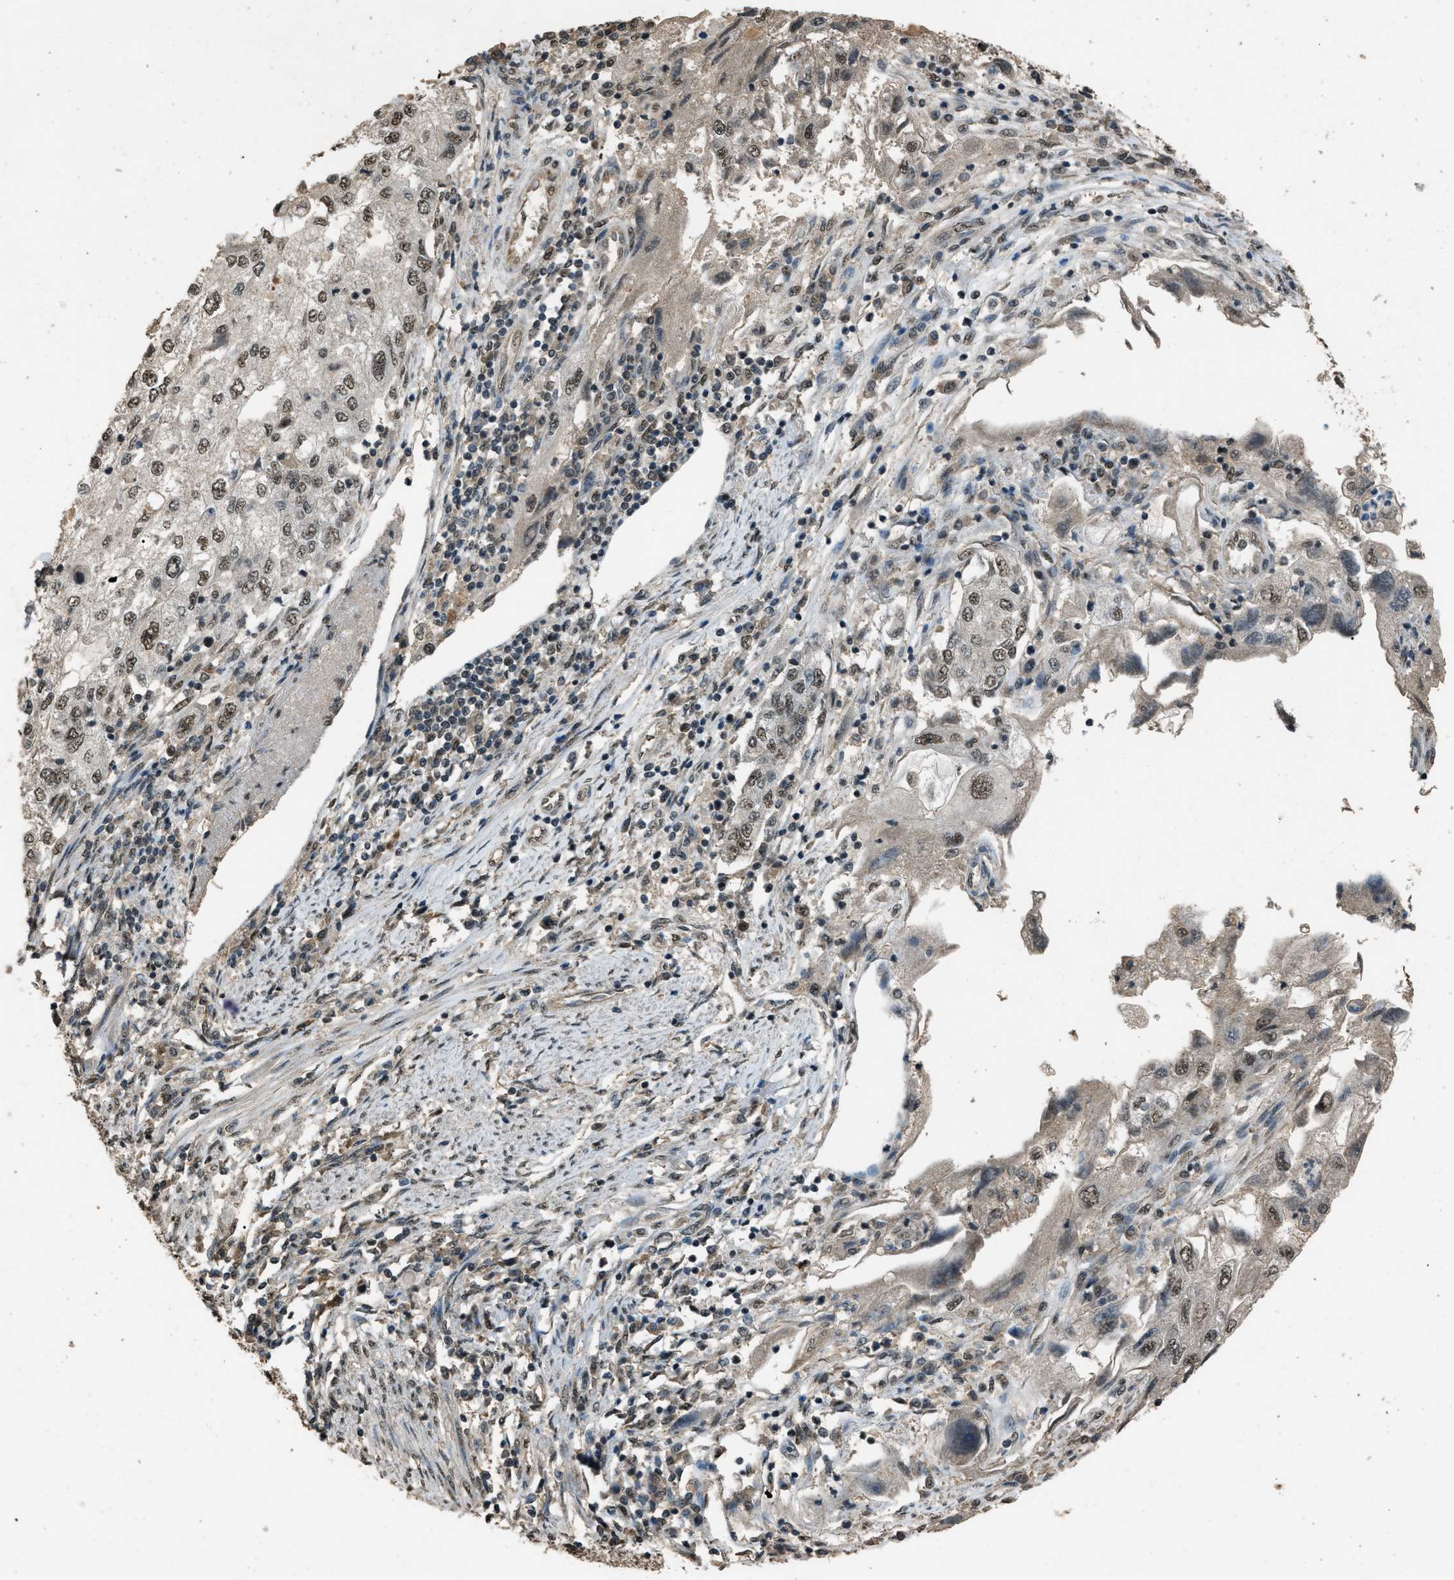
{"staining": {"intensity": "moderate", "quantity": ">75%", "location": "nuclear"}, "tissue": "endometrial cancer", "cell_type": "Tumor cells", "image_type": "cancer", "snomed": [{"axis": "morphology", "description": "Adenocarcinoma, NOS"}, {"axis": "topography", "description": "Endometrium"}], "caption": "Endometrial adenocarcinoma tissue reveals moderate nuclear expression in approximately >75% of tumor cells", "gene": "SERTAD2", "patient": {"sex": "female", "age": 49}}